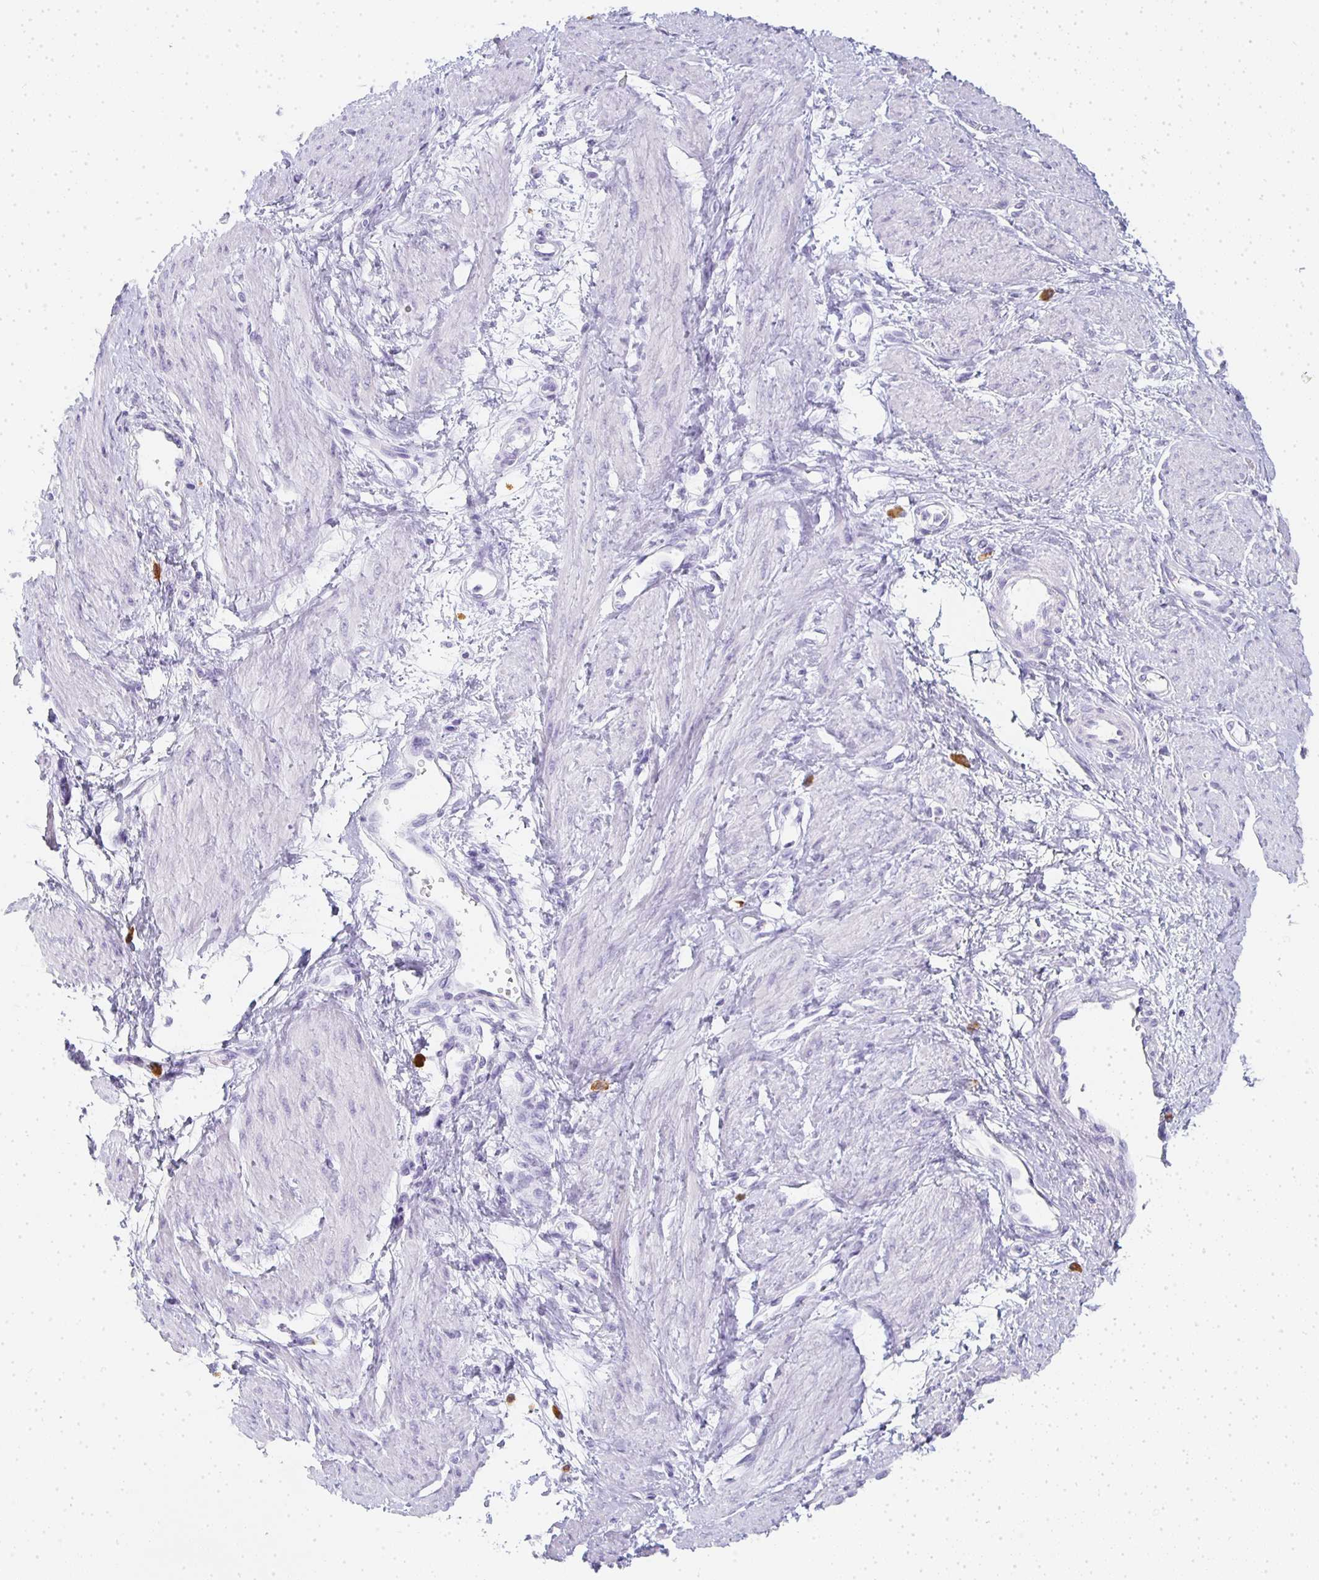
{"staining": {"intensity": "negative", "quantity": "none", "location": "none"}, "tissue": "smooth muscle", "cell_type": "Smooth muscle cells", "image_type": "normal", "snomed": [{"axis": "morphology", "description": "Normal tissue, NOS"}, {"axis": "topography", "description": "Smooth muscle"}, {"axis": "topography", "description": "Uterus"}], "caption": "An IHC image of normal smooth muscle is shown. There is no staining in smooth muscle cells of smooth muscle. Brightfield microscopy of immunohistochemistry stained with DAB (3,3'-diaminobenzidine) (brown) and hematoxylin (blue), captured at high magnification.", "gene": "TPSD1", "patient": {"sex": "female", "age": 39}}